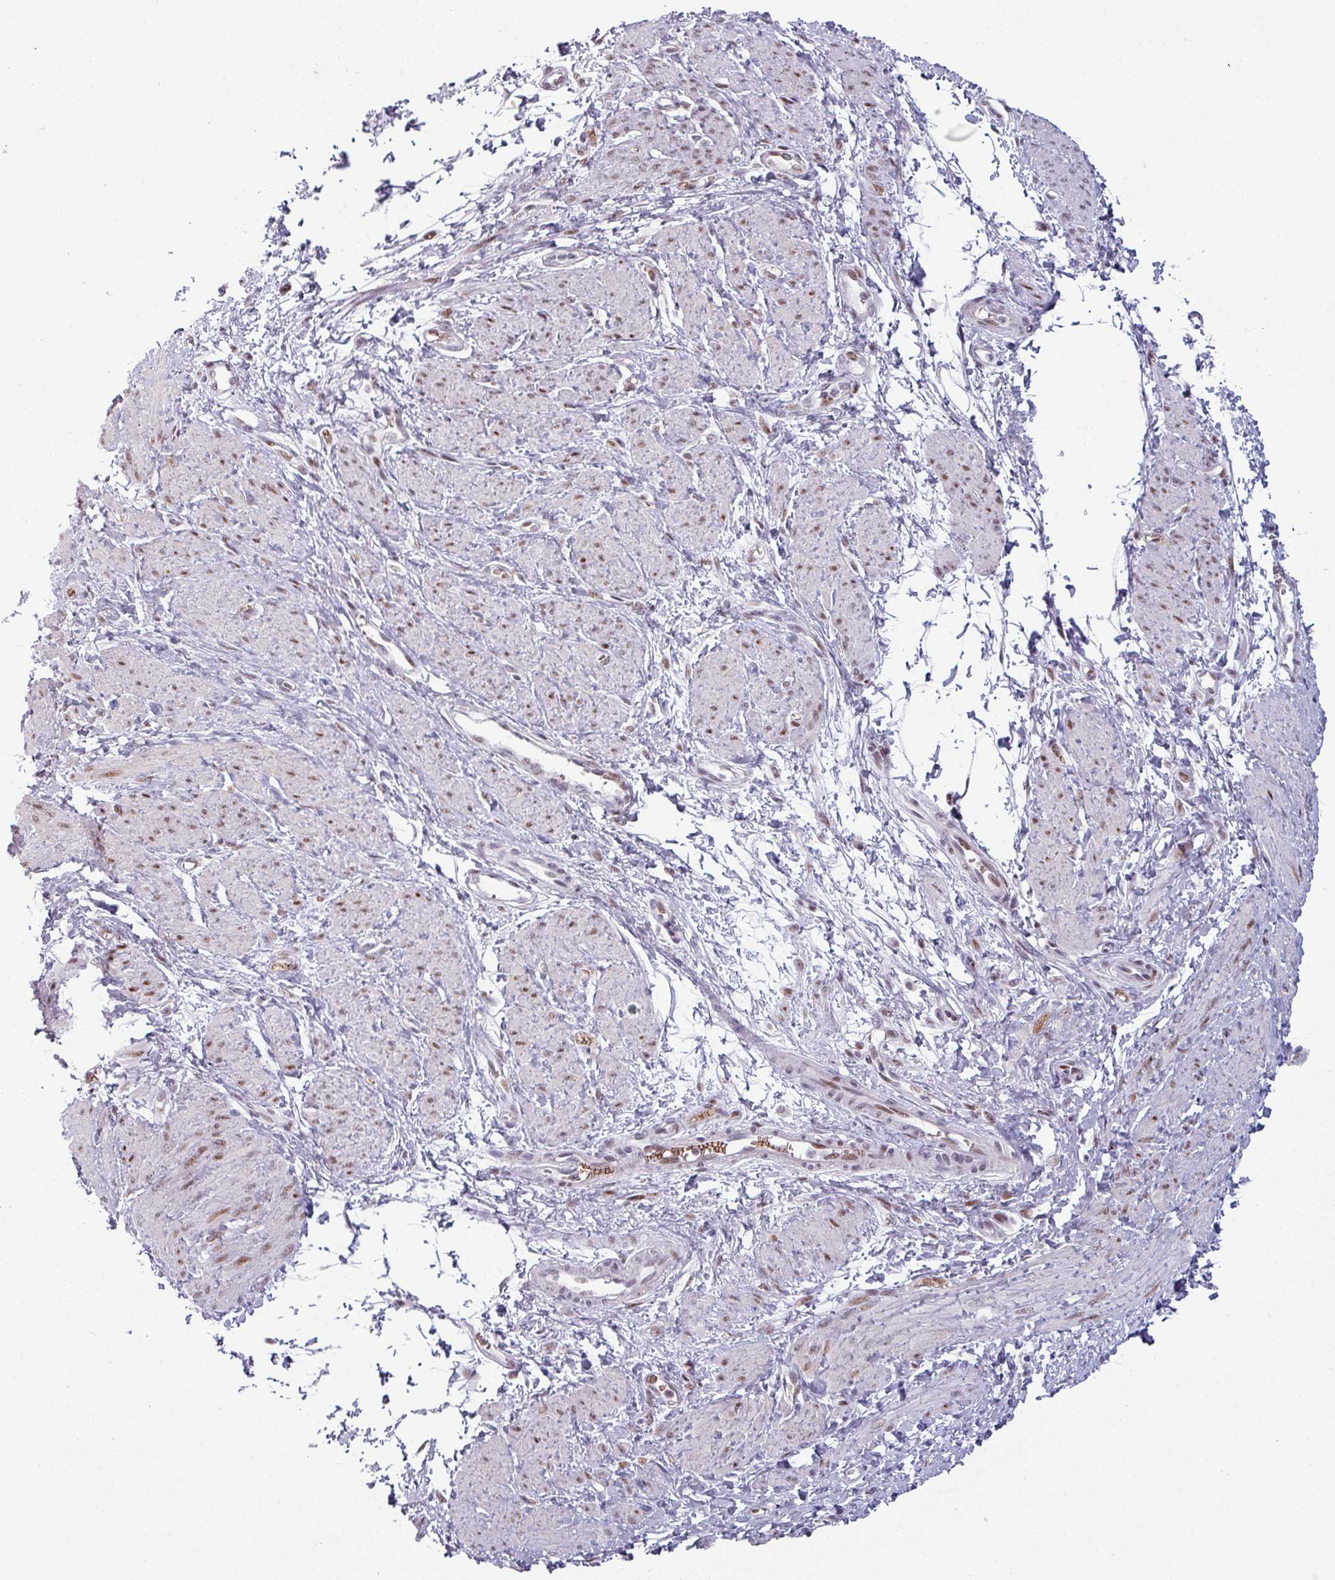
{"staining": {"intensity": "moderate", "quantity": "25%-75%", "location": "nuclear"}, "tissue": "smooth muscle", "cell_type": "Smooth muscle cells", "image_type": "normal", "snomed": [{"axis": "morphology", "description": "Normal tissue, NOS"}, {"axis": "topography", "description": "Smooth muscle"}, {"axis": "topography", "description": "Uterus"}], "caption": "DAB (3,3'-diaminobenzidine) immunohistochemical staining of unremarkable smooth muscle reveals moderate nuclear protein expression in about 25%-75% of smooth muscle cells. Nuclei are stained in blue.", "gene": "NCOR1", "patient": {"sex": "female", "age": 39}}